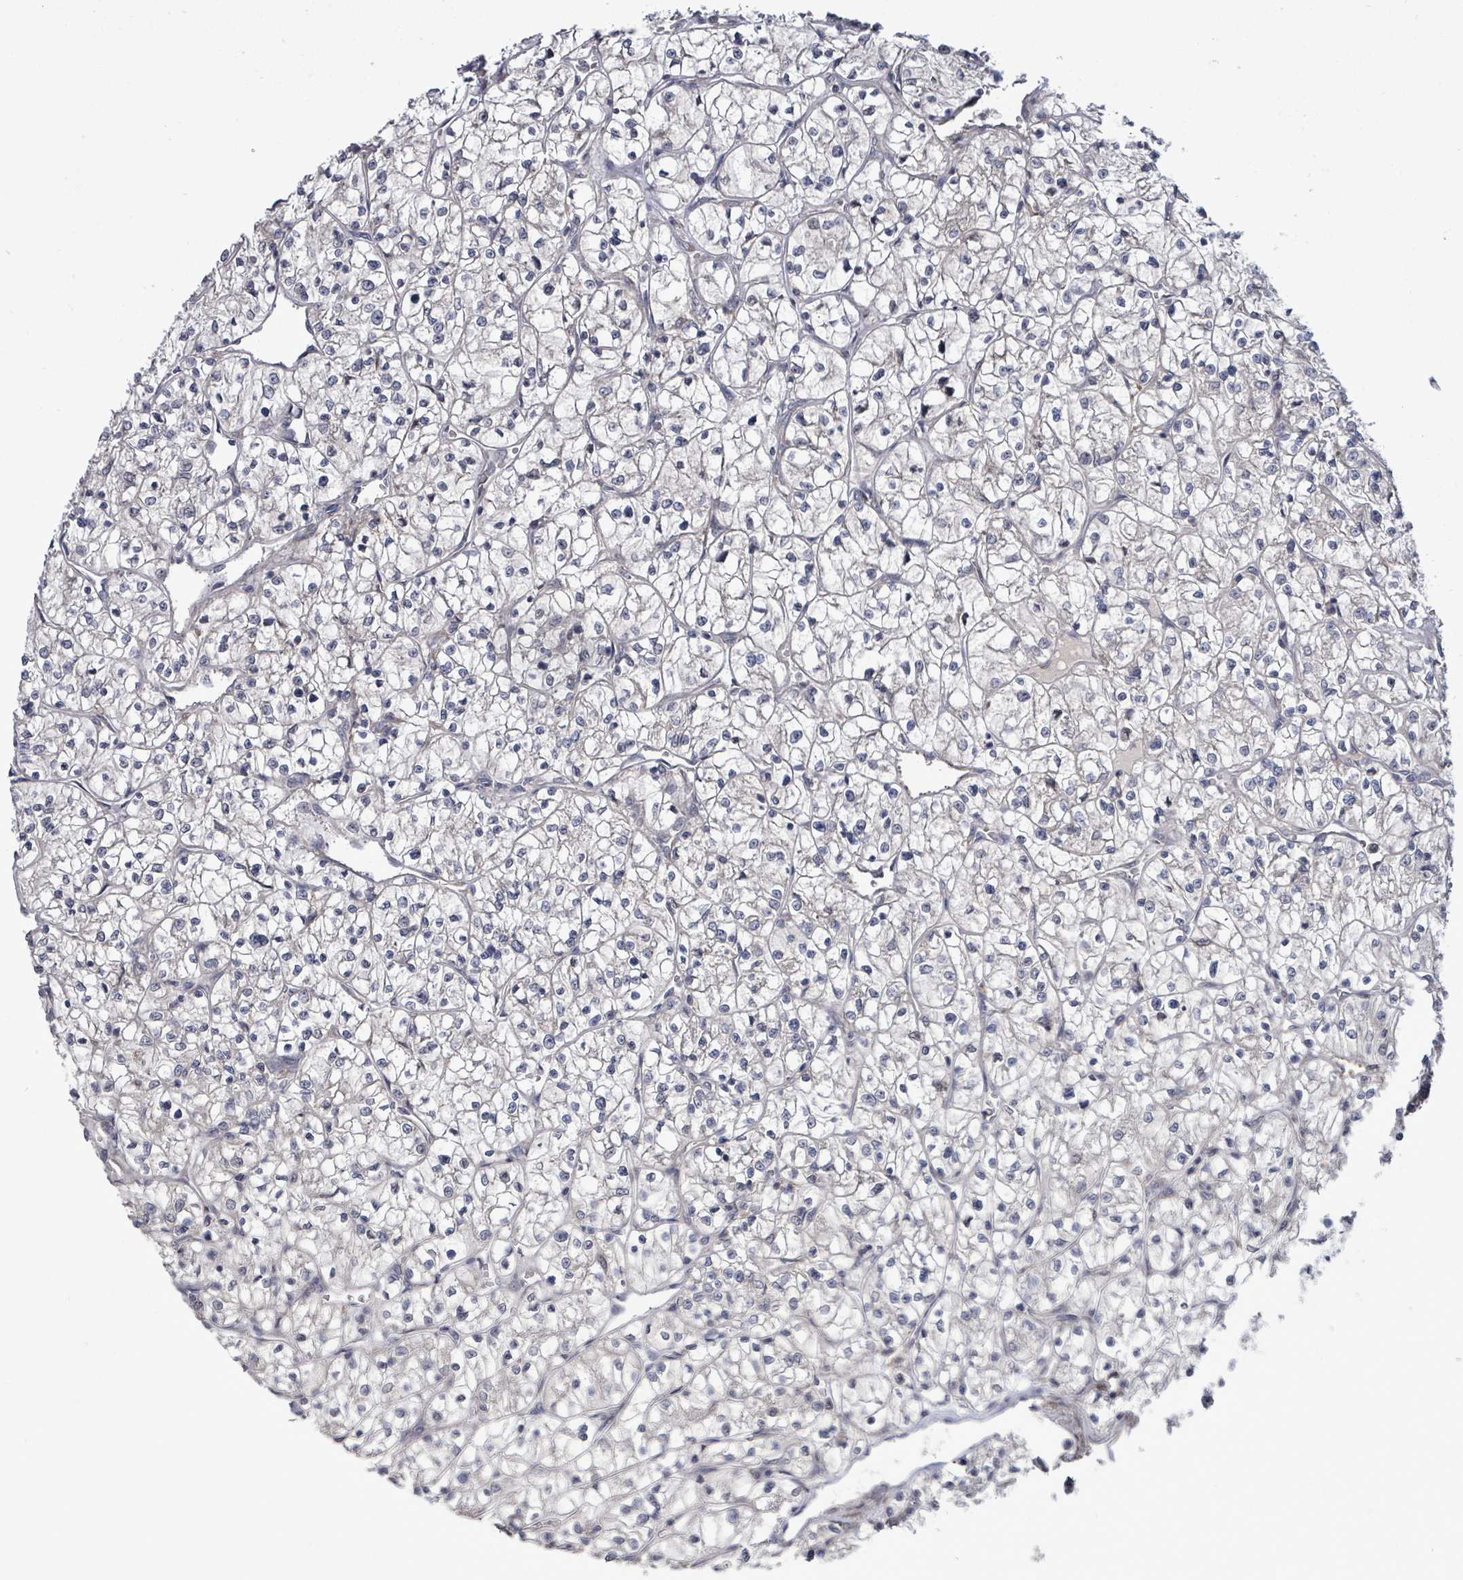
{"staining": {"intensity": "negative", "quantity": "none", "location": "none"}, "tissue": "renal cancer", "cell_type": "Tumor cells", "image_type": "cancer", "snomed": [{"axis": "morphology", "description": "Adenocarcinoma, NOS"}, {"axis": "topography", "description": "Kidney"}], "caption": "Tumor cells show no significant protein positivity in renal adenocarcinoma.", "gene": "POMGNT2", "patient": {"sex": "female", "age": 64}}